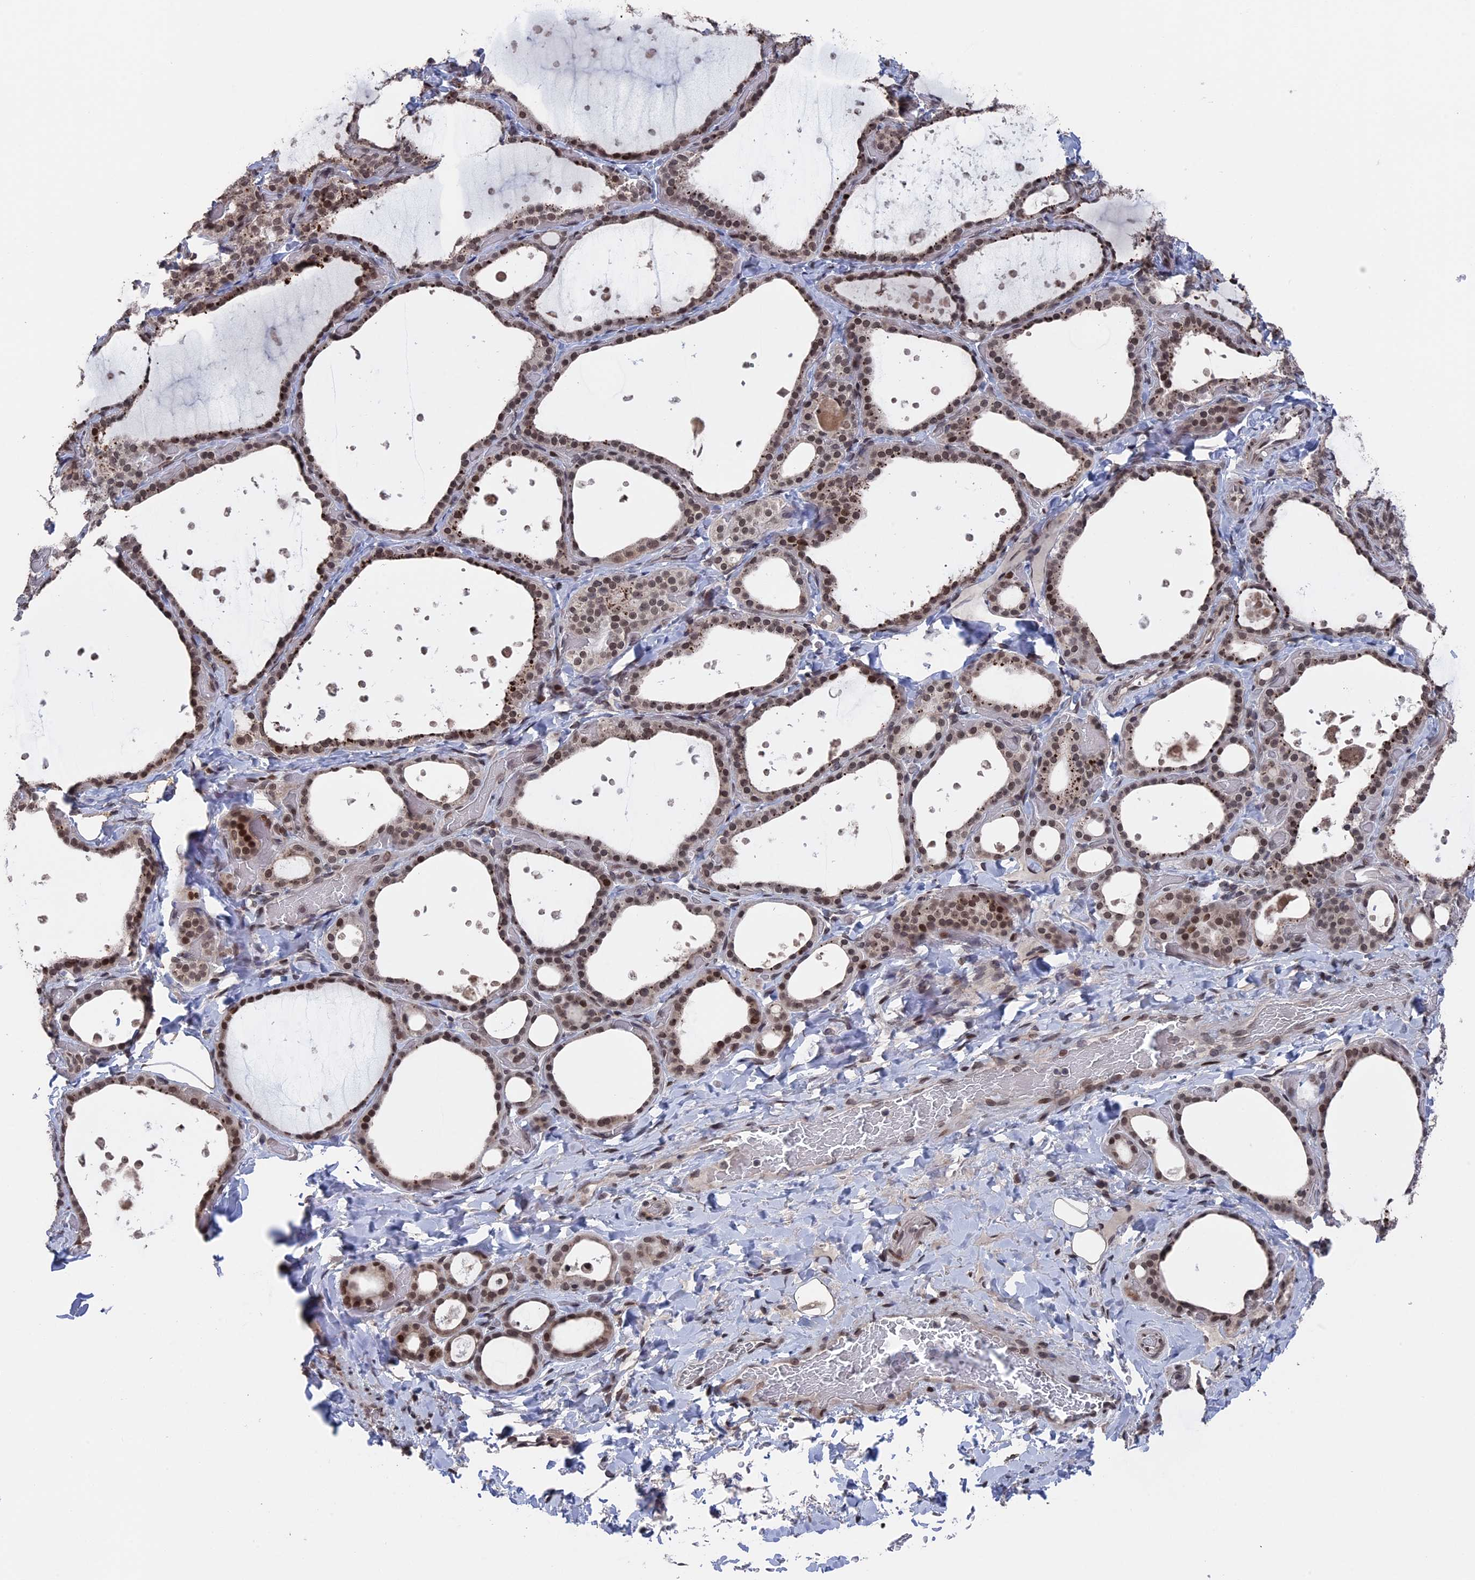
{"staining": {"intensity": "moderate", "quantity": ">75%", "location": "nuclear"}, "tissue": "thyroid gland", "cell_type": "Glandular cells", "image_type": "normal", "snomed": [{"axis": "morphology", "description": "Normal tissue, NOS"}, {"axis": "topography", "description": "Thyroid gland"}], "caption": "Thyroid gland stained with DAB immunohistochemistry exhibits medium levels of moderate nuclear staining in approximately >75% of glandular cells. (IHC, brightfield microscopy, high magnification).", "gene": "NR2C2AP", "patient": {"sex": "female", "age": 44}}